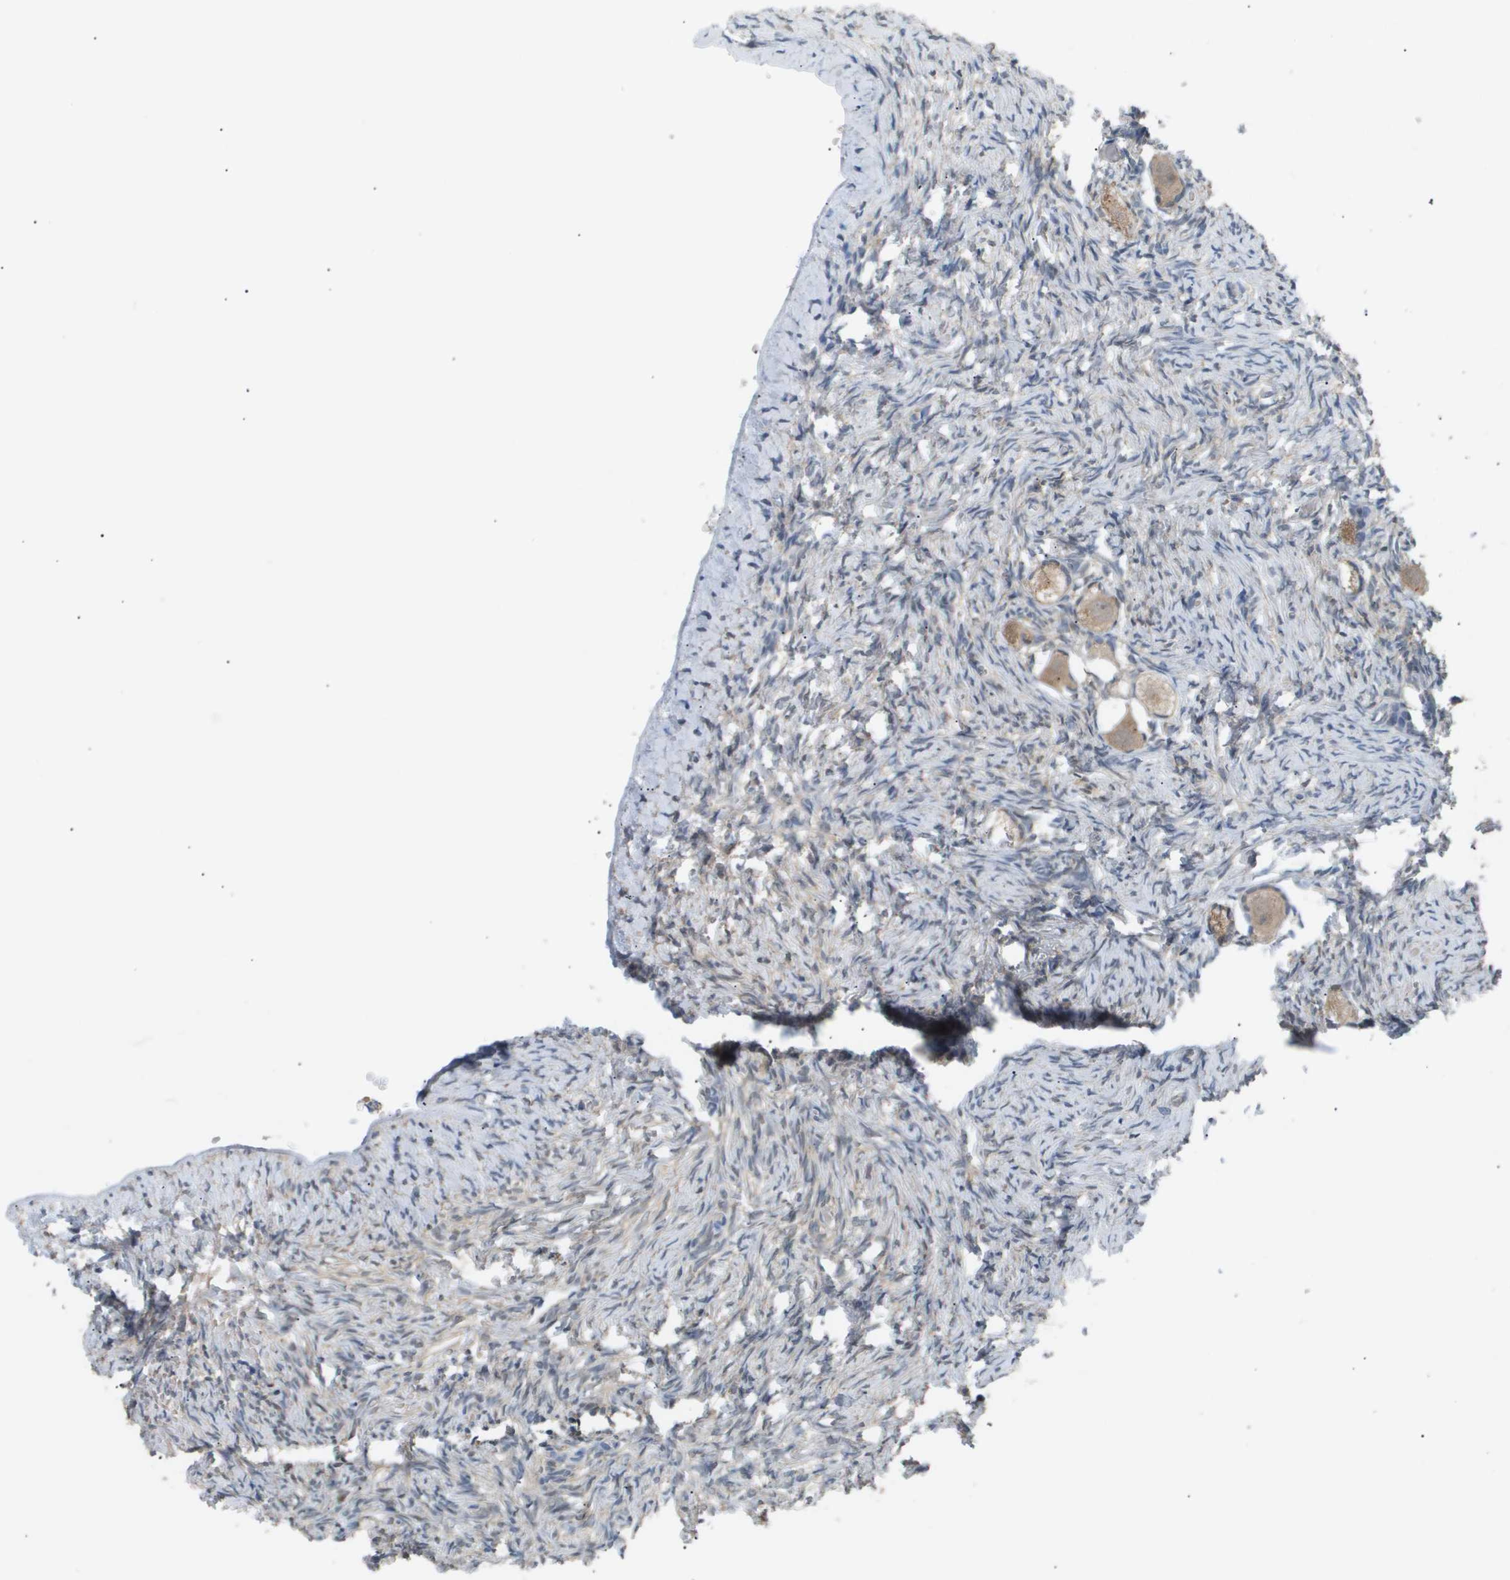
{"staining": {"intensity": "weak", "quantity": ">75%", "location": "cytoplasmic/membranous"}, "tissue": "ovary", "cell_type": "Follicle cells", "image_type": "normal", "snomed": [{"axis": "morphology", "description": "Normal tissue, NOS"}, {"axis": "topography", "description": "Ovary"}], "caption": "A low amount of weak cytoplasmic/membranous staining is identified in about >75% of follicle cells in benign ovary. Nuclei are stained in blue.", "gene": "AKR1A1", "patient": {"sex": "female", "age": 27}}